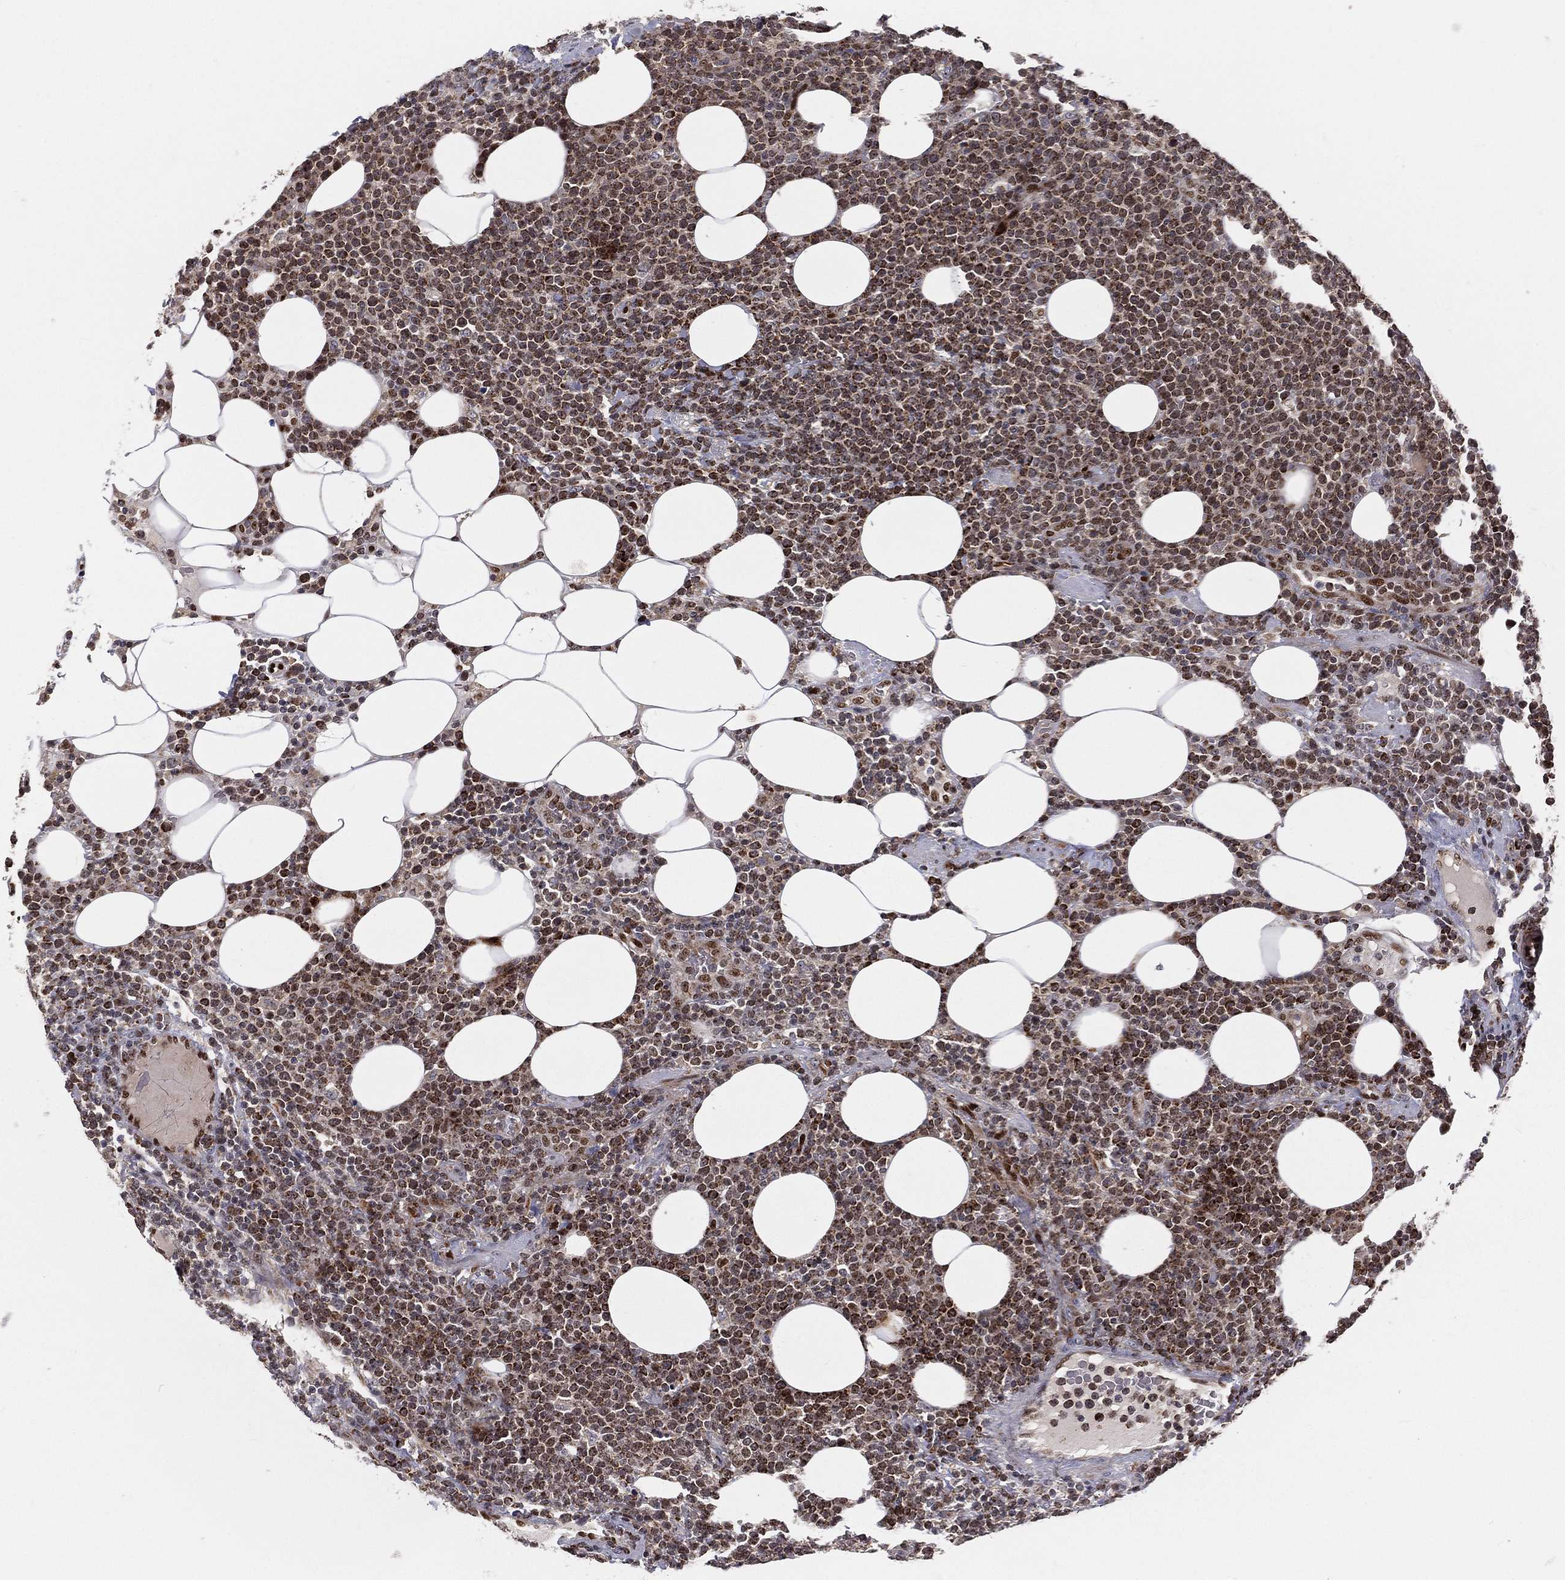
{"staining": {"intensity": "moderate", "quantity": "25%-75%", "location": "nuclear"}, "tissue": "lymphoma", "cell_type": "Tumor cells", "image_type": "cancer", "snomed": [{"axis": "morphology", "description": "Malignant lymphoma, non-Hodgkin's type, High grade"}, {"axis": "topography", "description": "Lymph node"}], "caption": "A photomicrograph of lymphoma stained for a protein reveals moderate nuclear brown staining in tumor cells.", "gene": "ZEB1", "patient": {"sex": "male", "age": 61}}